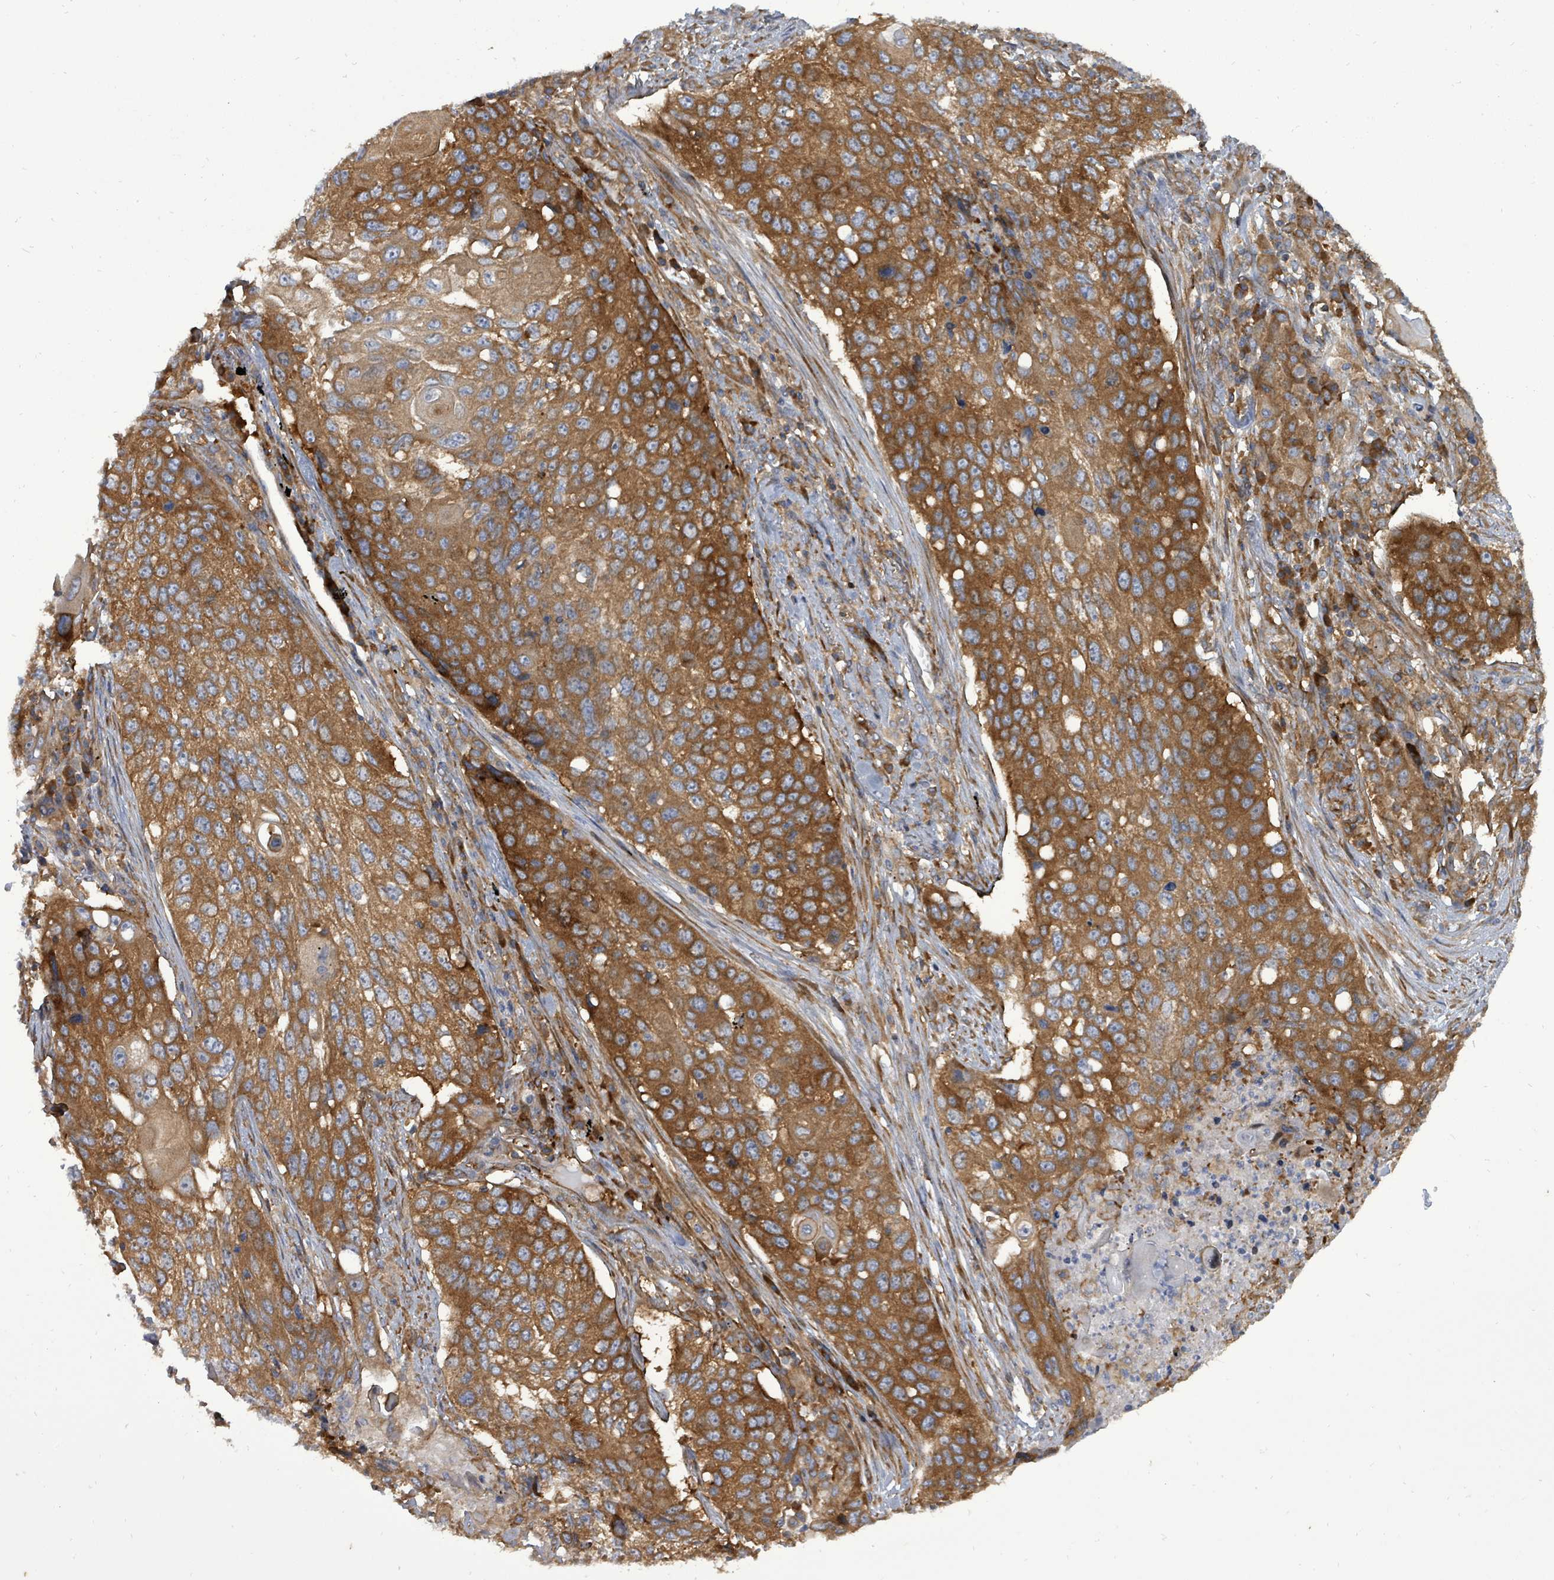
{"staining": {"intensity": "strong", "quantity": ">75%", "location": "cytoplasmic/membranous"}, "tissue": "lung cancer", "cell_type": "Tumor cells", "image_type": "cancer", "snomed": [{"axis": "morphology", "description": "Squamous cell carcinoma, NOS"}, {"axis": "topography", "description": "Lung"}], "caption": "Lung cancer (squamous cell carcinoma) tissue demonstrates strong cytoplasmic/membranous staining in approximately >75% of tumor cells", "gene": "EIF3C", "patient": {"sex": "female", "age": 63}}